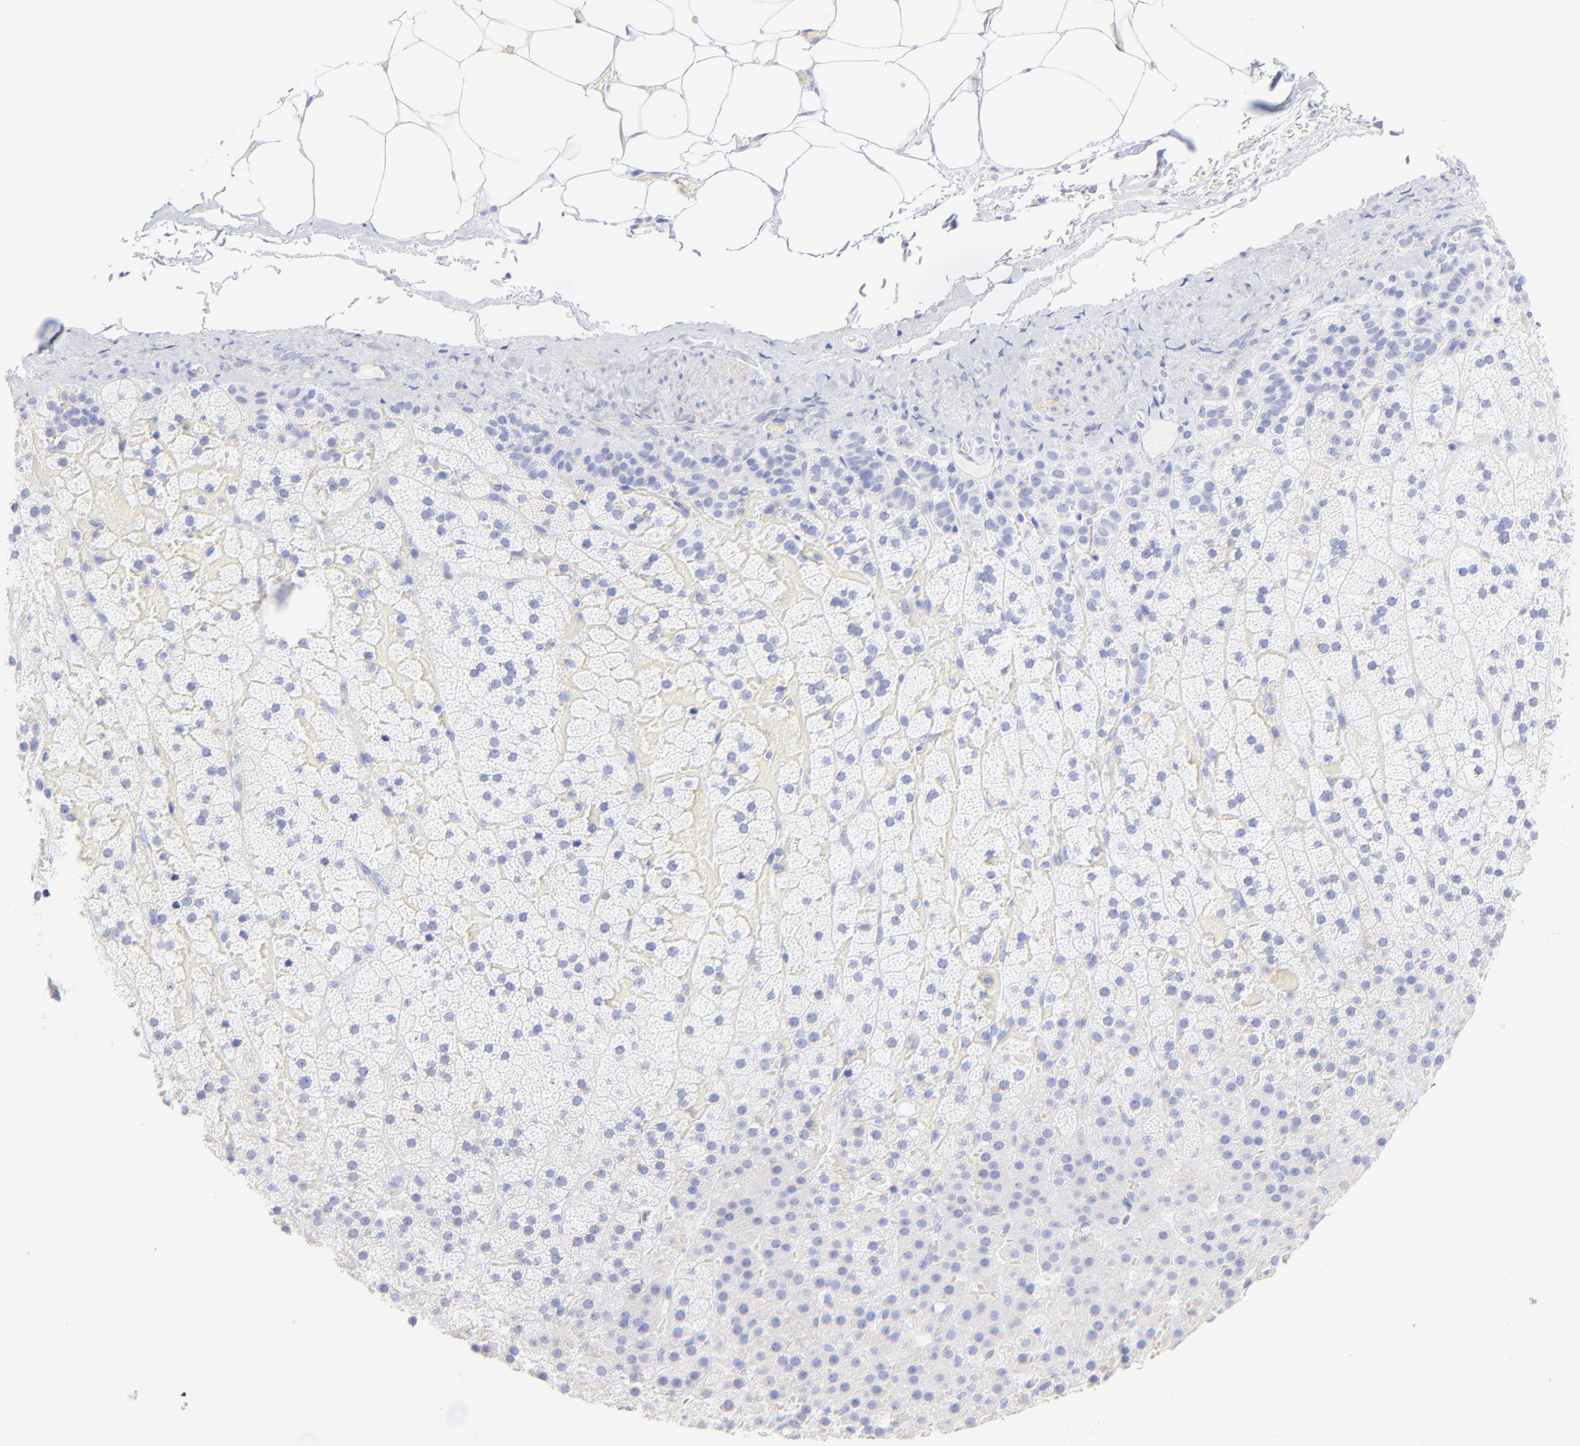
{"staining": {"intensity": "moderate", "quantity": "<25%", "location": "cytoplasmic/membranous"}, "tissue": "adrenal gland", "cell_type": "Glandular cells", "image_type": "normal", "snomed": [{"axis": "morphology", "description": "Normal tissue, NOS"}, {"axis": "topography", "description": "Adrenal gland"}], "caption": "DAB immunohistochemical staining of normal adrenal gland reveals moderate cytoplasmic/membranous protein expression in about <25% of glandular cells. (DAB (3,3'-diaminobenzidine) IHC, brown staining for protein, blue staining for nuclei).", "gene": "C1QTNF6", "patient": {"sex": "male", "age": 35}}